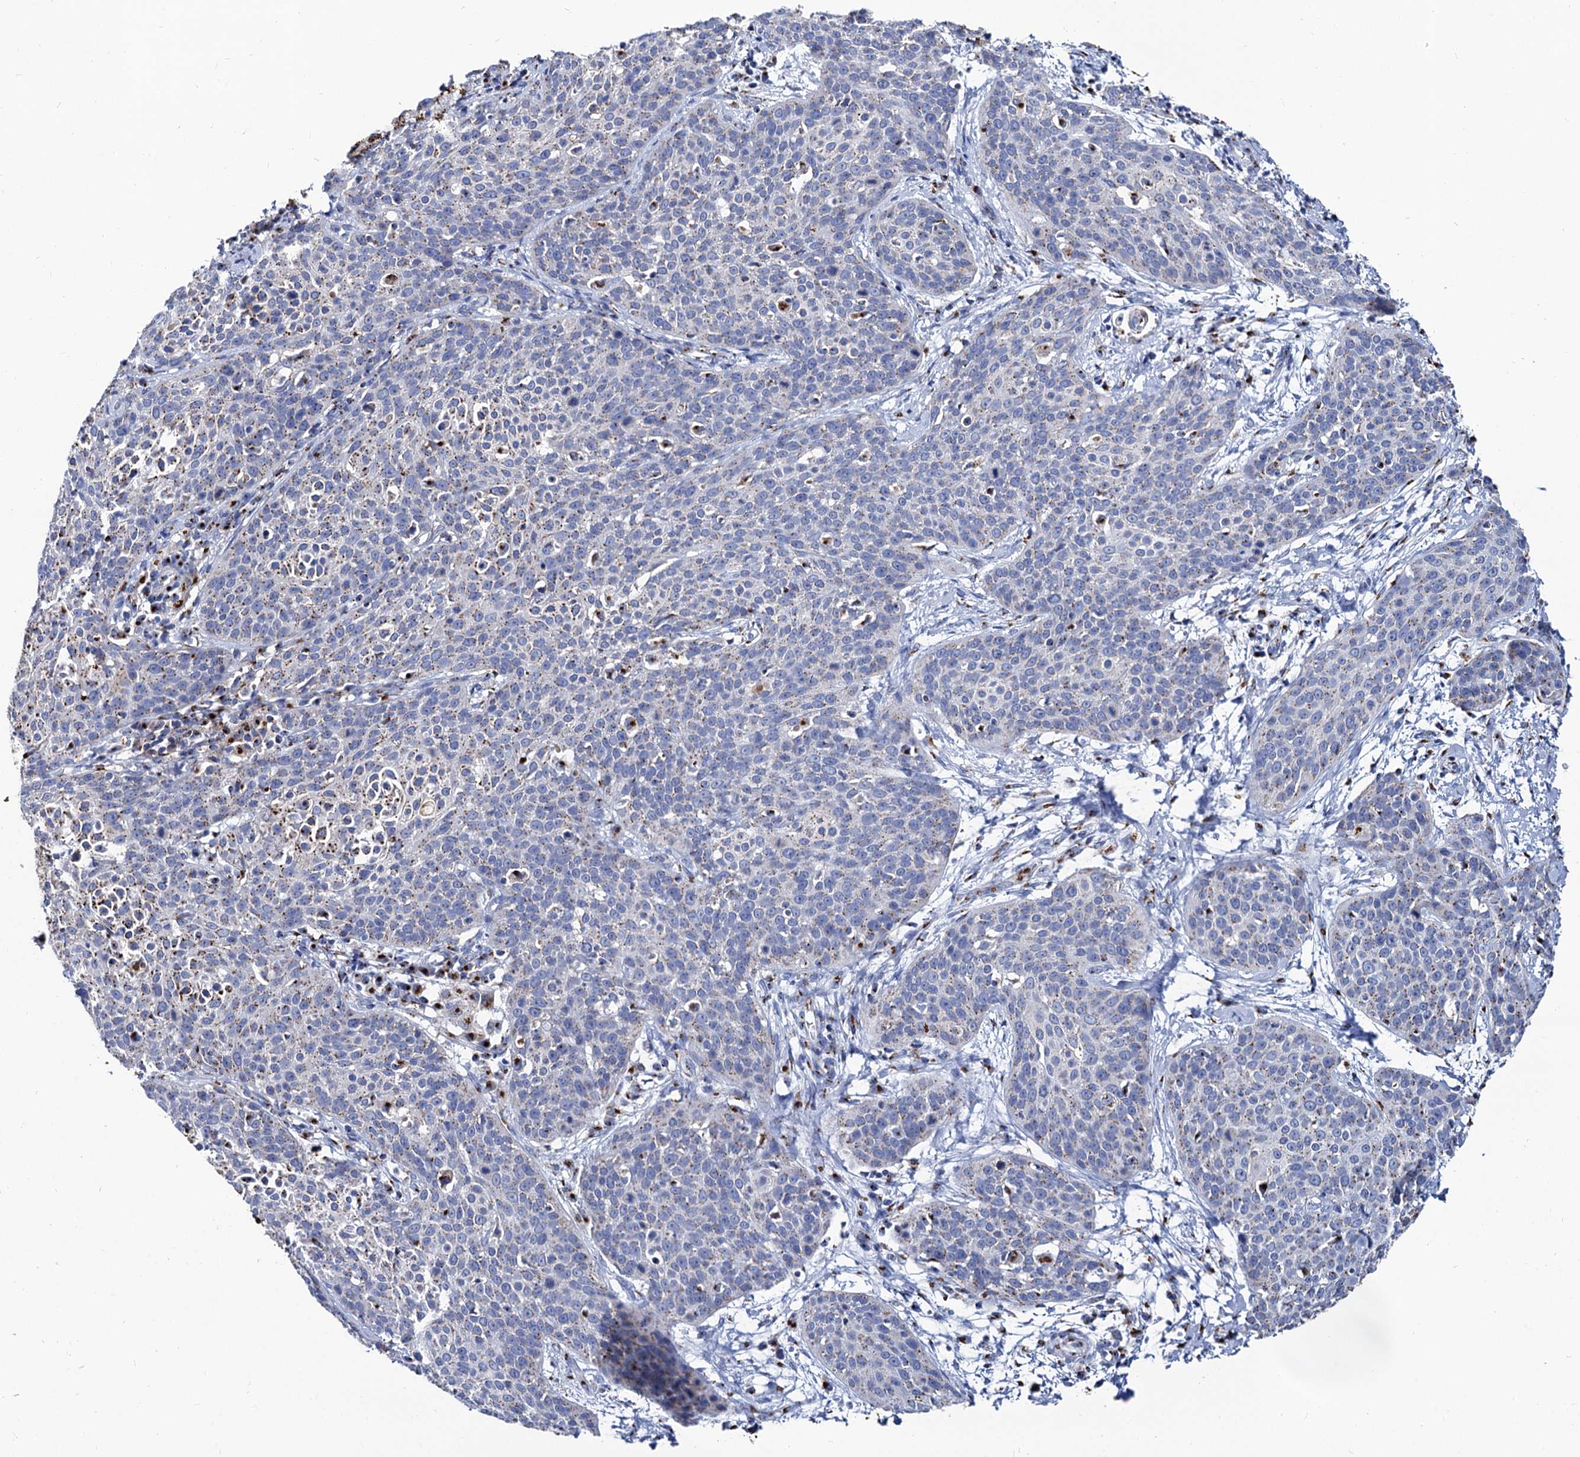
{"staining": {"intensity": "weak", "quantity": "<25%", "location": "cytoplasmic/membranous"}, "tissue": "cervical cancer", "cell_type": "Tumor cells", "image_type": "cancer", "snomed": [{"axis": "morphology", "description": "Squamous cell carcinoma, NOS"}, {"axis": "topography", "description": "Cervix"}], "caption": "Immunohistochemistry of cervical cancer displays no expression in tumor cells.", "gene": "TM9SF3", "patient": {"sex": "female", "age": 38}}